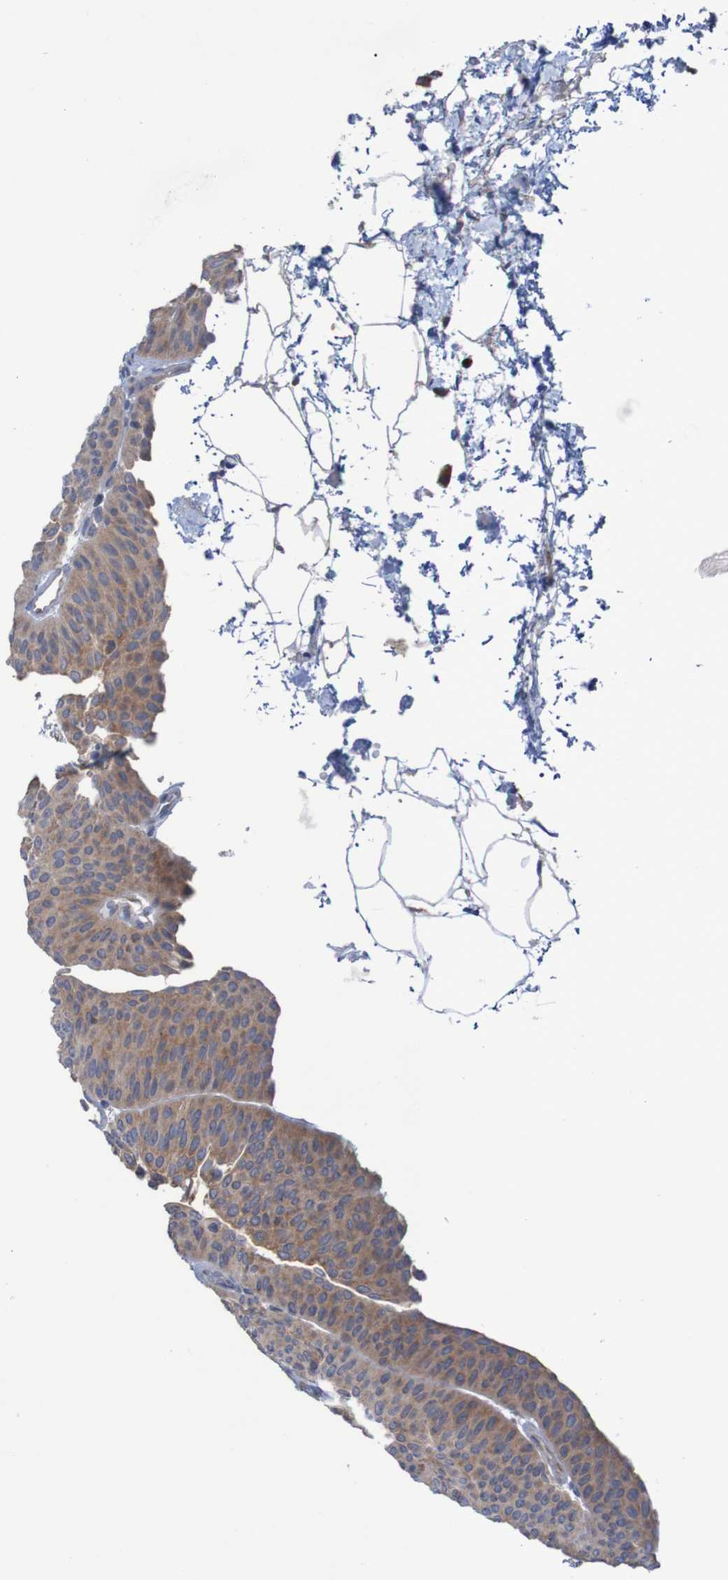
{"staining": {"intensity": "moderate", "quantity": ">75%", "location": "cytoplasmic/membranous"}, "tissue": "urothelial cancer", "cell_type": "Tumor cells", "image_type": "cancer", "snomed": [{"axis": "morphology", "description": "Urothelial carcinoma, Low grade"}, {"axis": "topography", "description": "Urinary bladder"}], "caption": "IHC (DAB (3,3'-diaminobenzidine)) staining of human urothelial cancer reveals moderate cytoplasmic/membranous protein staining in approximately >75% of tumor cells. (DAB (3,3'-diaminobenzidine) IHC, brown staining for protein, blue staining for nuclei).", "gene": "PARP4", "patient": {"sex": "female", "age": 60}}